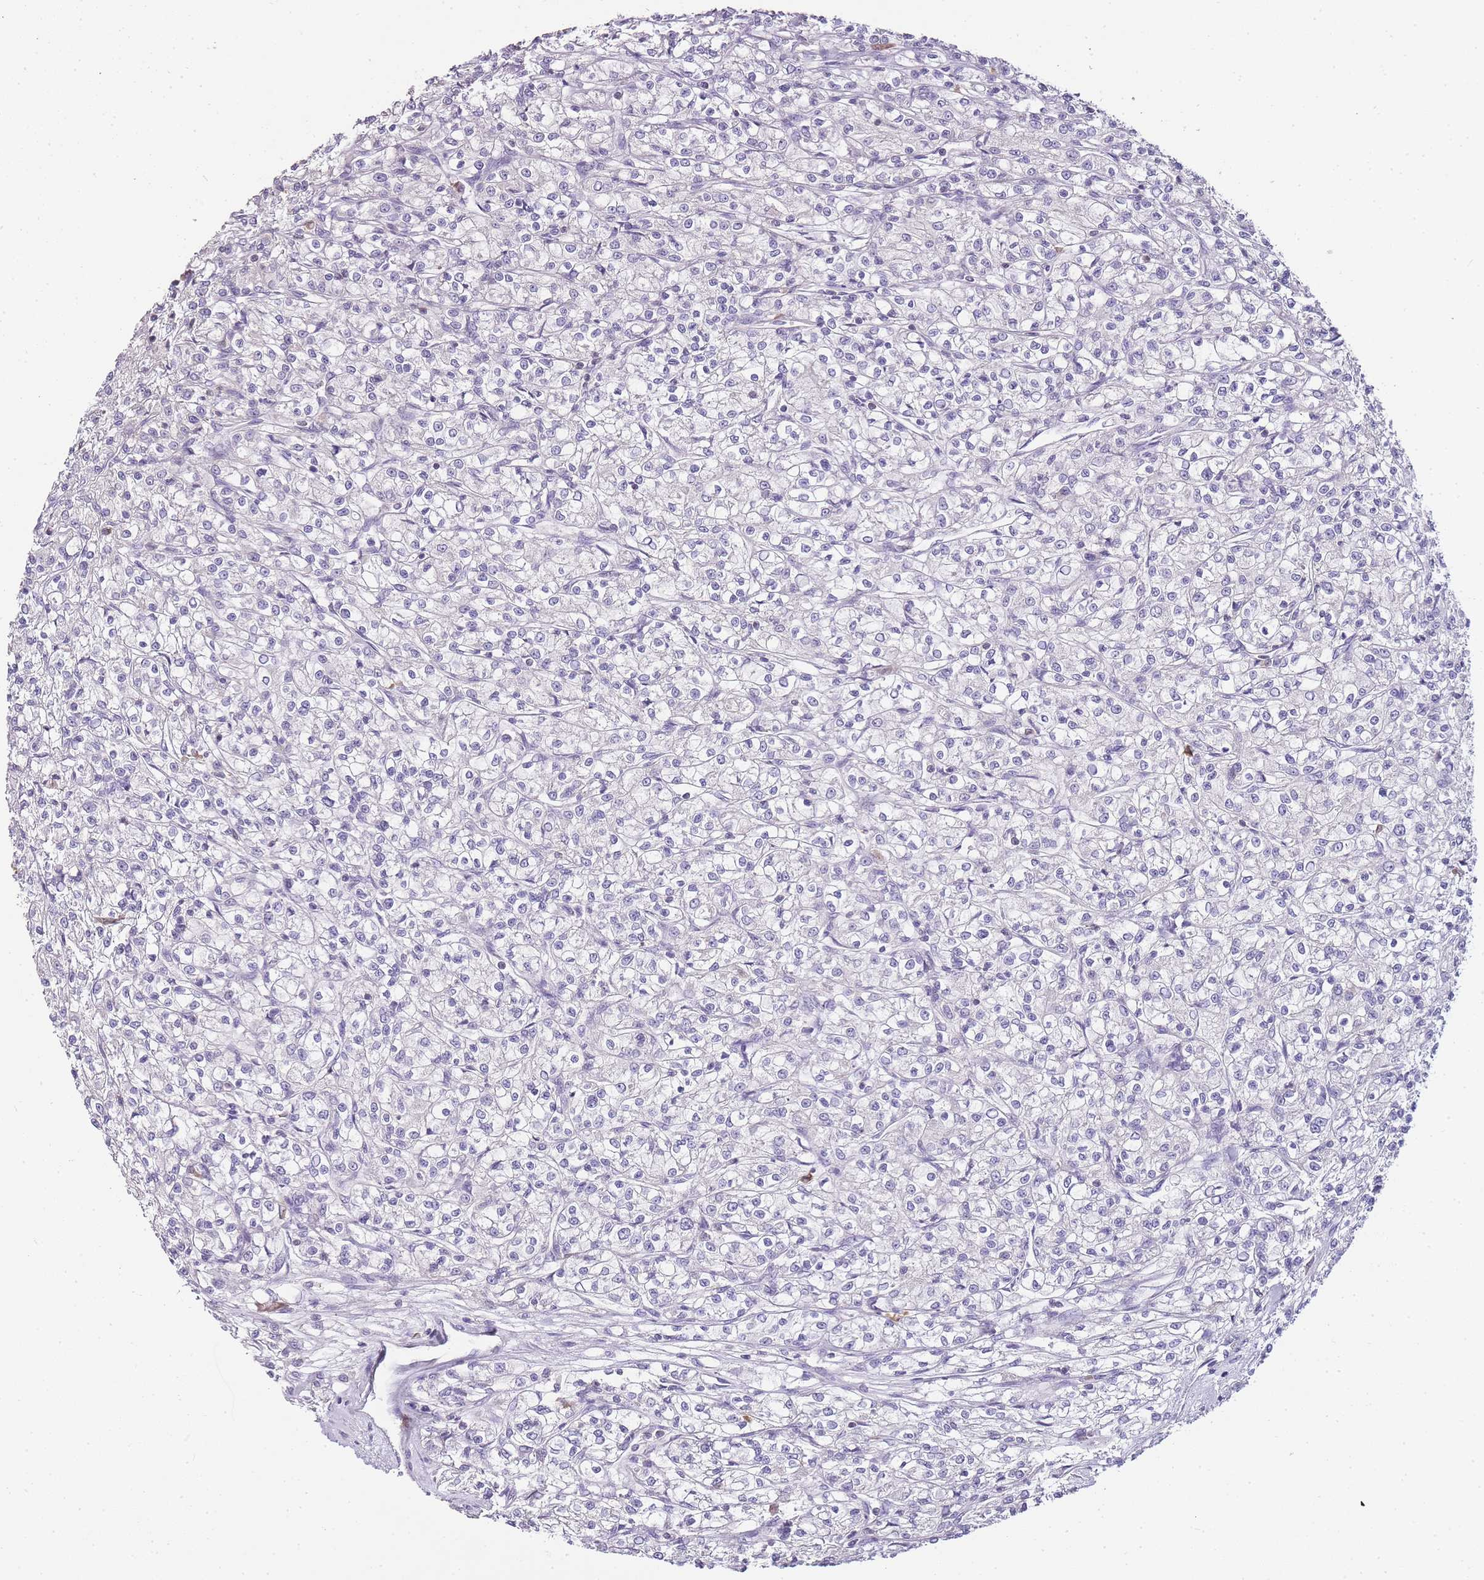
{"staining": {"intensity": "negative", "quantity": "none", "location": "none"}, "tissue": "renal cancer", "cell_type": "Tumor cells", "image_type": "cancer", "snomed": [{"axis": "morphology", "description": "Adenocarcinoma, NOS"}, {"axis": "topography", "description": "Kidney"}], "caption": "DAB (3,3'-diaminobenzidine) immunohistochemical staining of human renal adenocarcinoma reveals no significant positivity in tumor cells.", "gene": "ZBP1", "patient": {"sex": "female", "age": 59}}